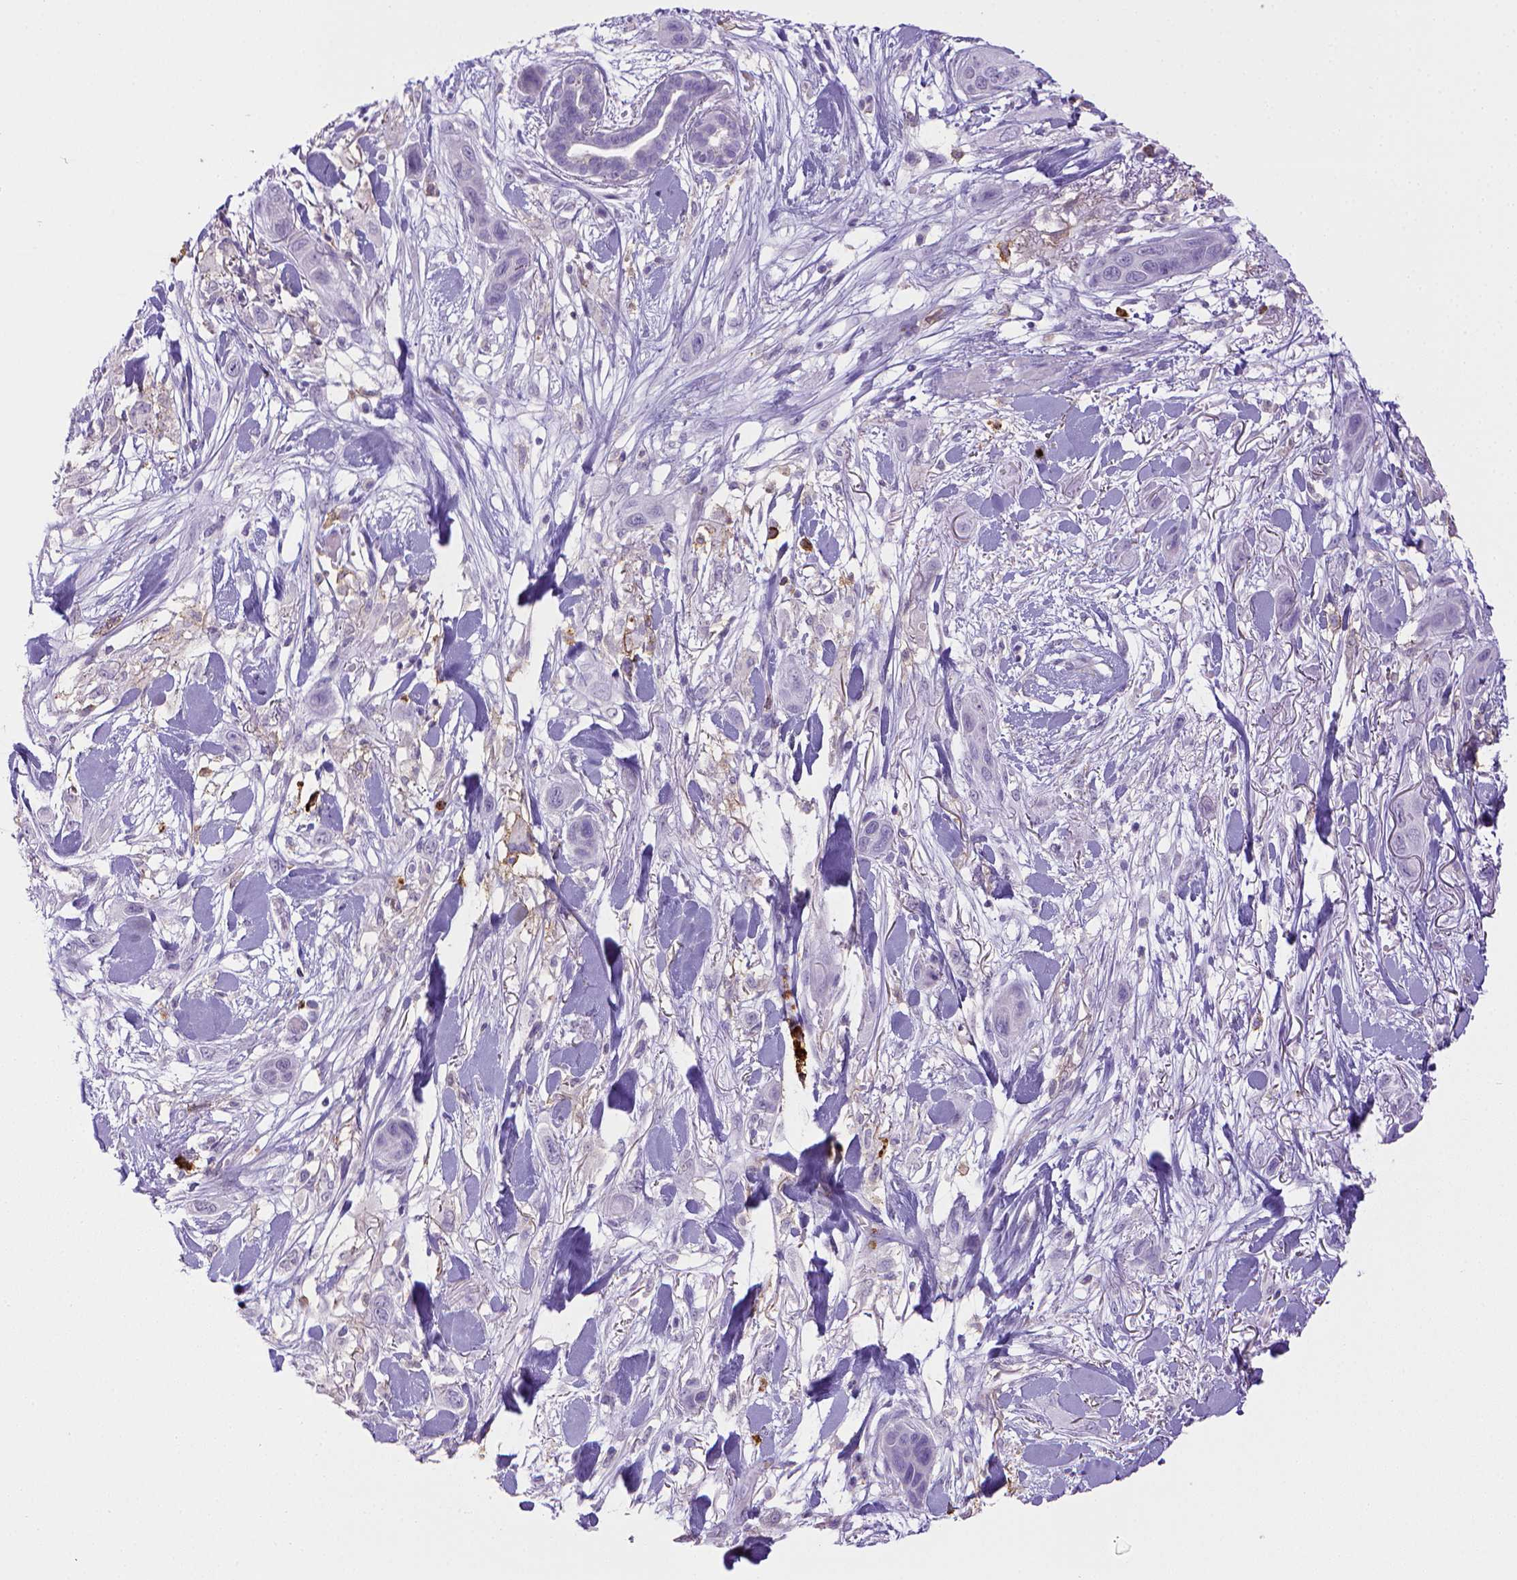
{"staining": {"intensity": "negative", "quantity": "none", "location": "none"}, "tissue": "skin cancer", "cell_type": "Tumor cells", "image_type": "cancer", "snomed": [{"axis": "morphology", "description": "Squamous cell carcinoma, NOS"}, {"axis": "topography", "description": "Skin"}], "caption": "This is an immunohistochemistry photomicrograph of human squamous cell carcinoma (skin). There is no staining in tumor cells.", "gene": "ITGAM", "patient": {"sex": "male", "age": 79}}